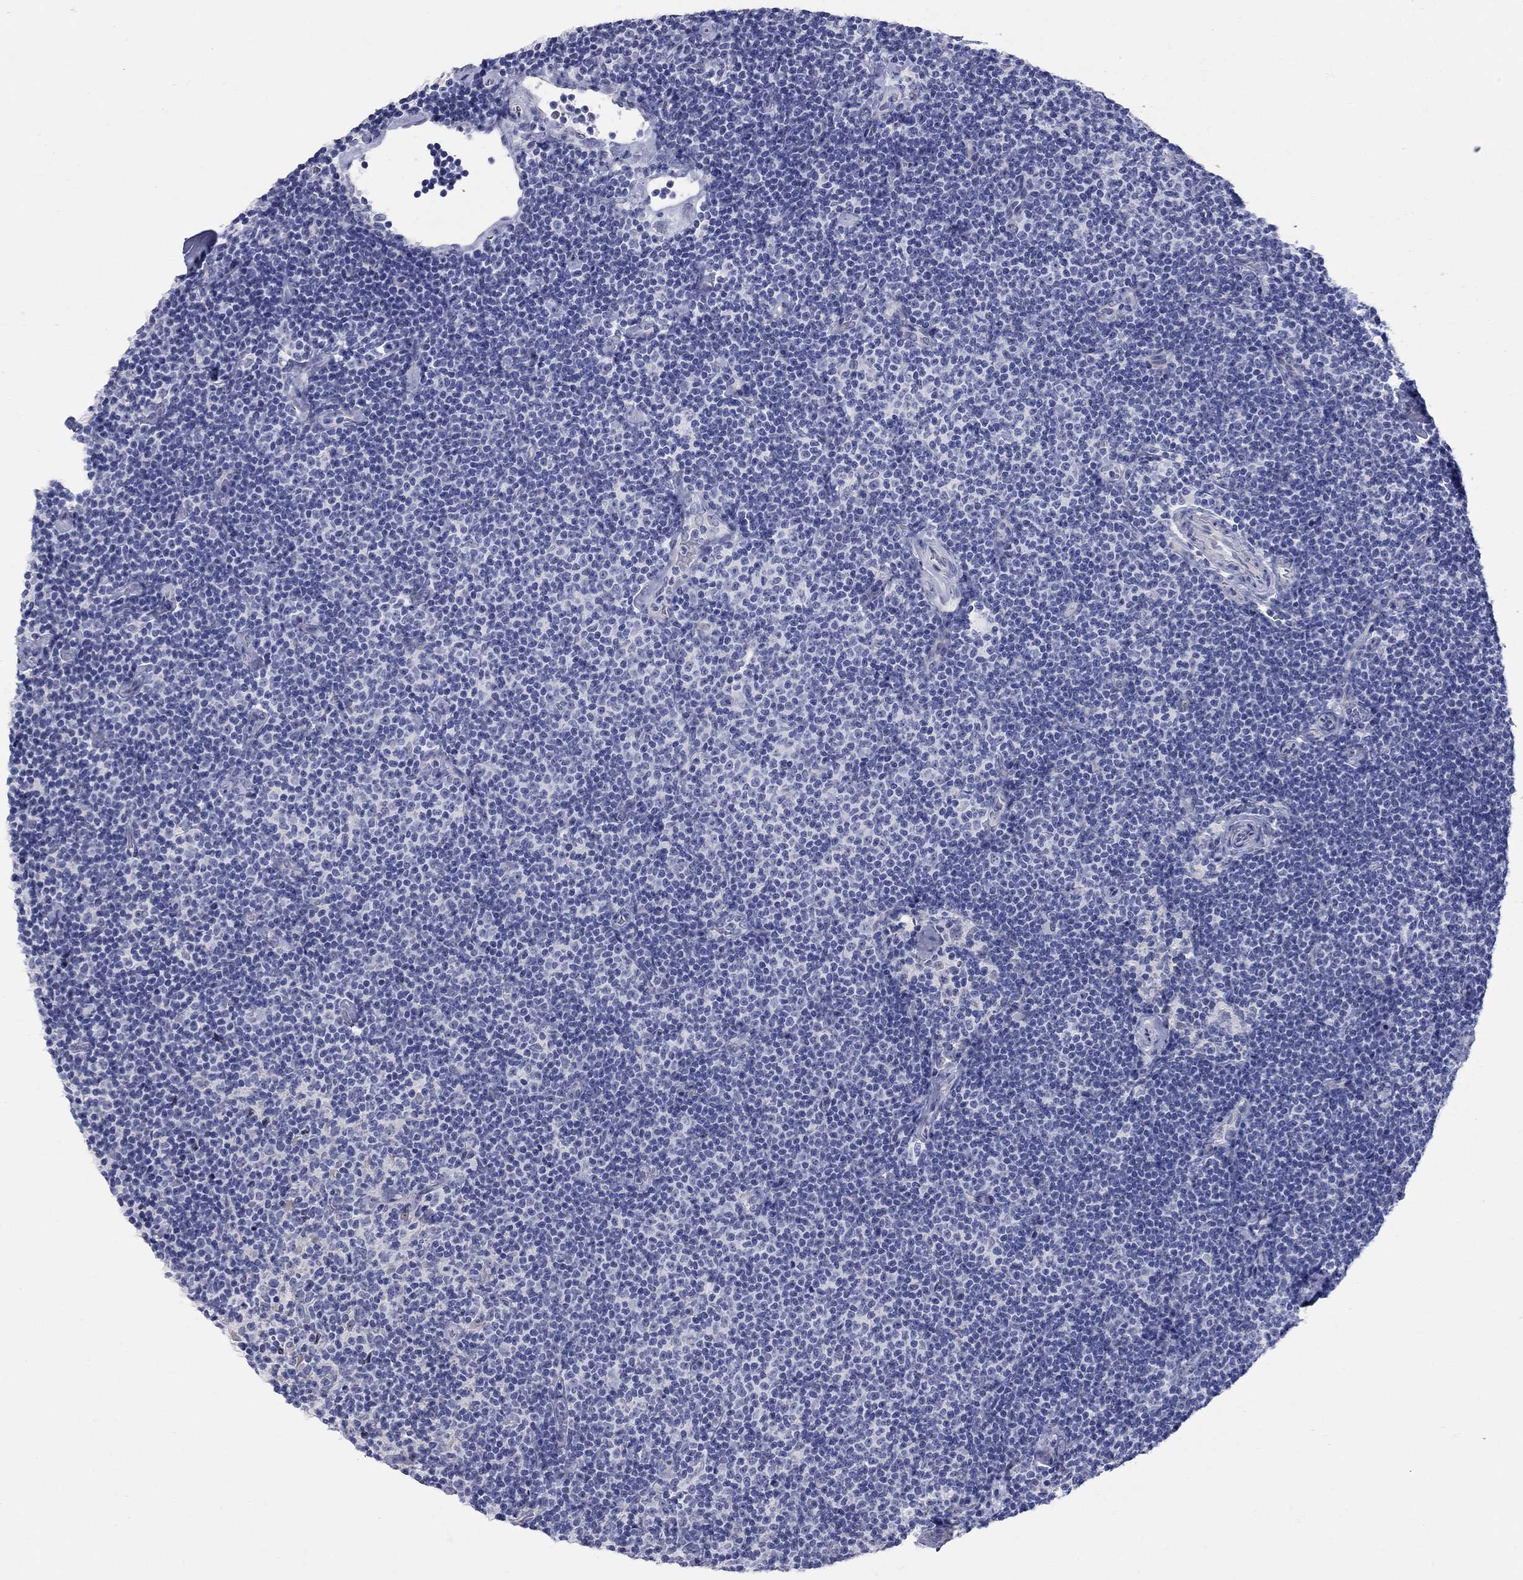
{"staining": {"intensity": "negative", "quantity": "none", "location": "none"}, "tissue": "lymphoma", "cell_type": "Tumor cells", "image_type": "cancer", "snomed": [{"axis": "morphology", "description": "Malignant lymphoma, non-Hodgkin's type, Low grade"}, {"axis": "topography", "description": "Lymph node"}], "caption": "An image of malignant lymphoma, non-Hodgkin's type (low-grade) stained for a protein displays no brown staining in tumor cells.", "gene": "WASF3", "patient": {"sex": "male", "age": 81}}